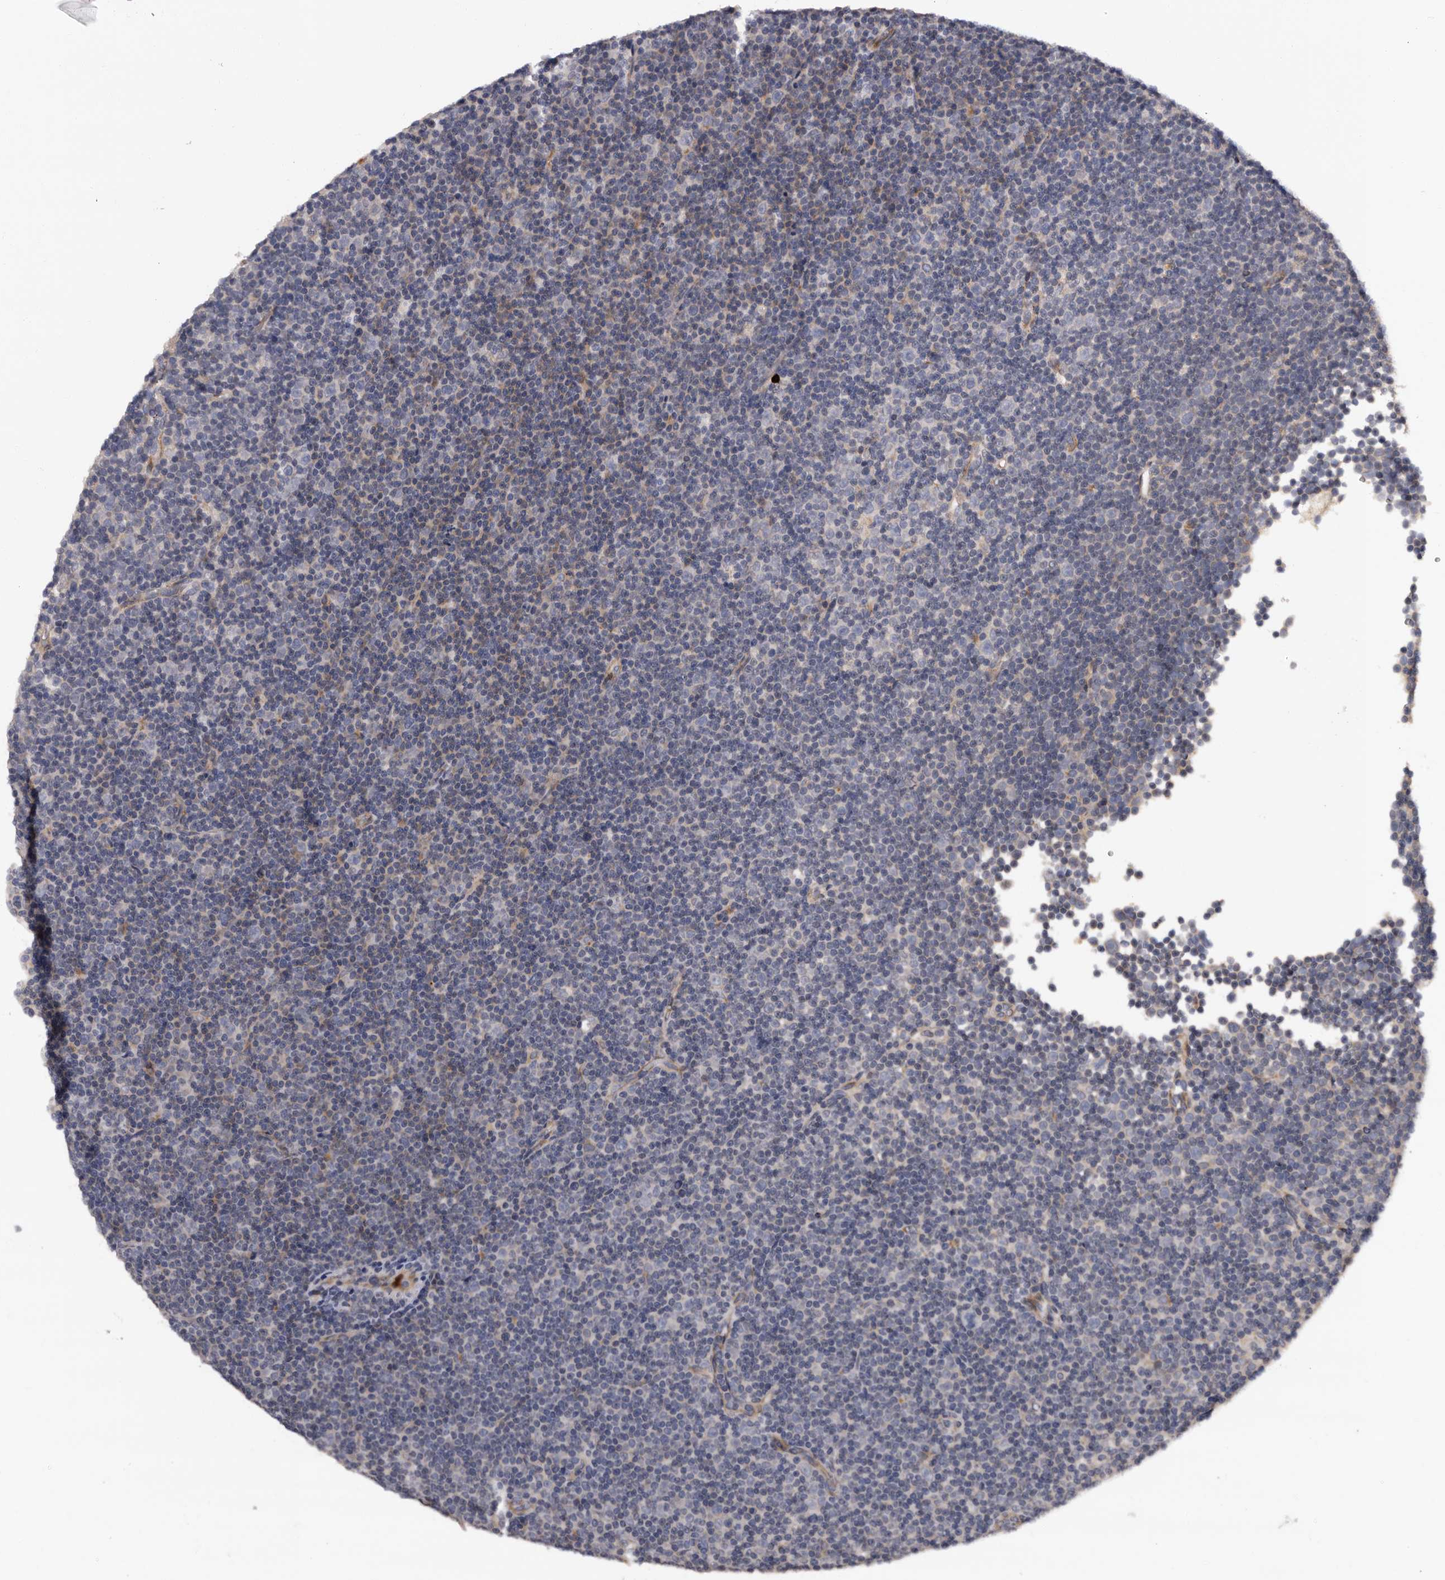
{"staining": {"intensity": "negative", "quantity": "none", "location": "none"}, "tissue": "lymphoma", "cell_type": "Tumor cells", "image_type": "cancer", "snomed": [{"axis": "morphology", "description": "Malignant lymphoma, non-Hodgkin's type, Low grade"}, {"axis": "topography", "description": "Lymph node"}], "caption": "The immunohistochemistry micrograph has no significant staining in tumor cells of low-grade malignant lymphoma, non-Hodgkin's type tissue. (Brightfield microscopy of DAB immunohistochemistry (IHC) at high magnification).", "gene": "ADCK5", "patient": {"sex": "female", "age": 67}}